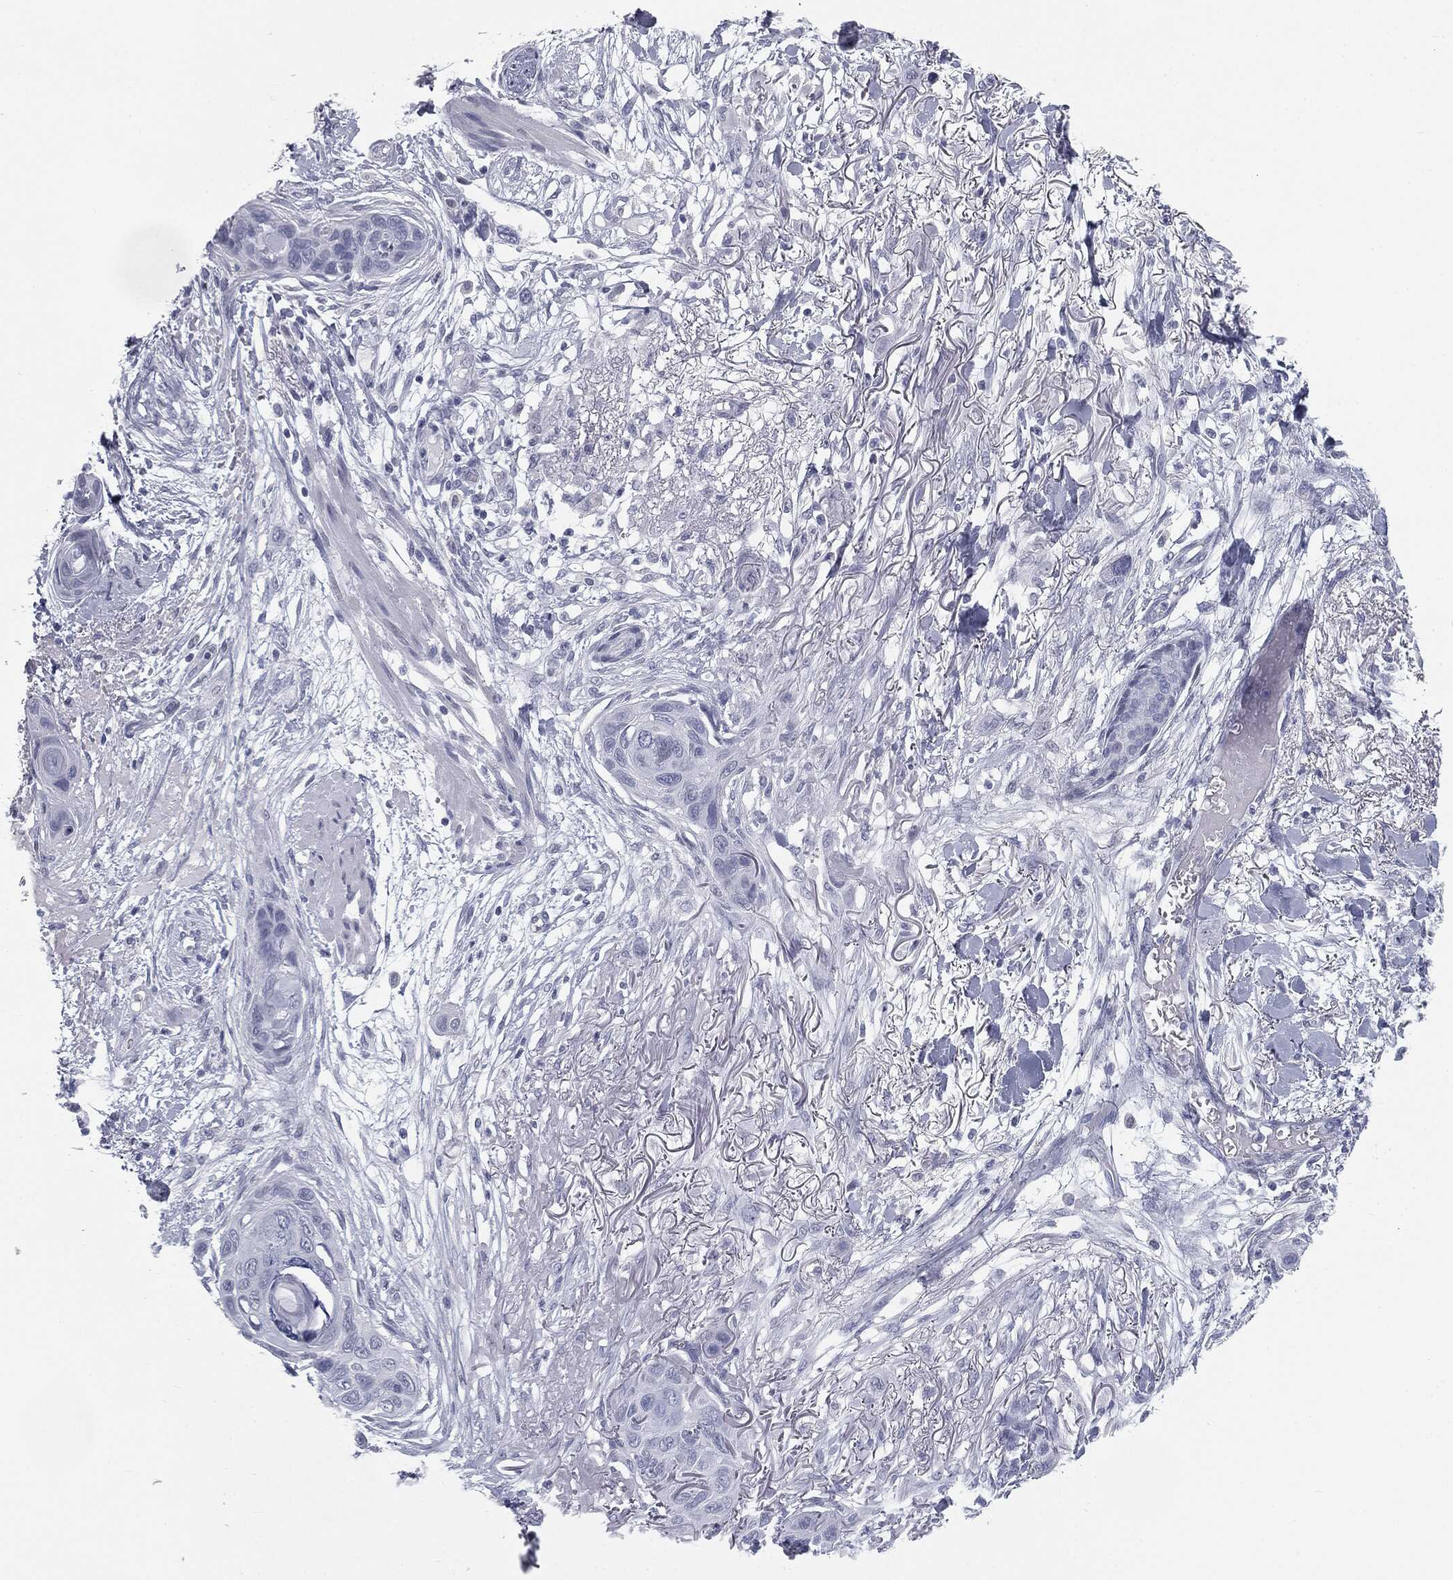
{"staining": {"intensity": "negative", "quantity": "none", "location": "none"}, "tissue": "skin cancer", "cell_type": "Tumor cells", "image_type": "cancer", "snomed": [{"axis": "morphology", "description": "Squamous cell carcinoma, NOS"}, {"axis": "topography", "description": "Skin"}], "caption": "Immunohistochemistry histopathology image of human skin cancer (squamous cell carcinoma) stained for a protein (brown), which demonstrates no staining in tumor cells.", "gene": "TPO", "patient": {"sex": "male", "age": 79}}